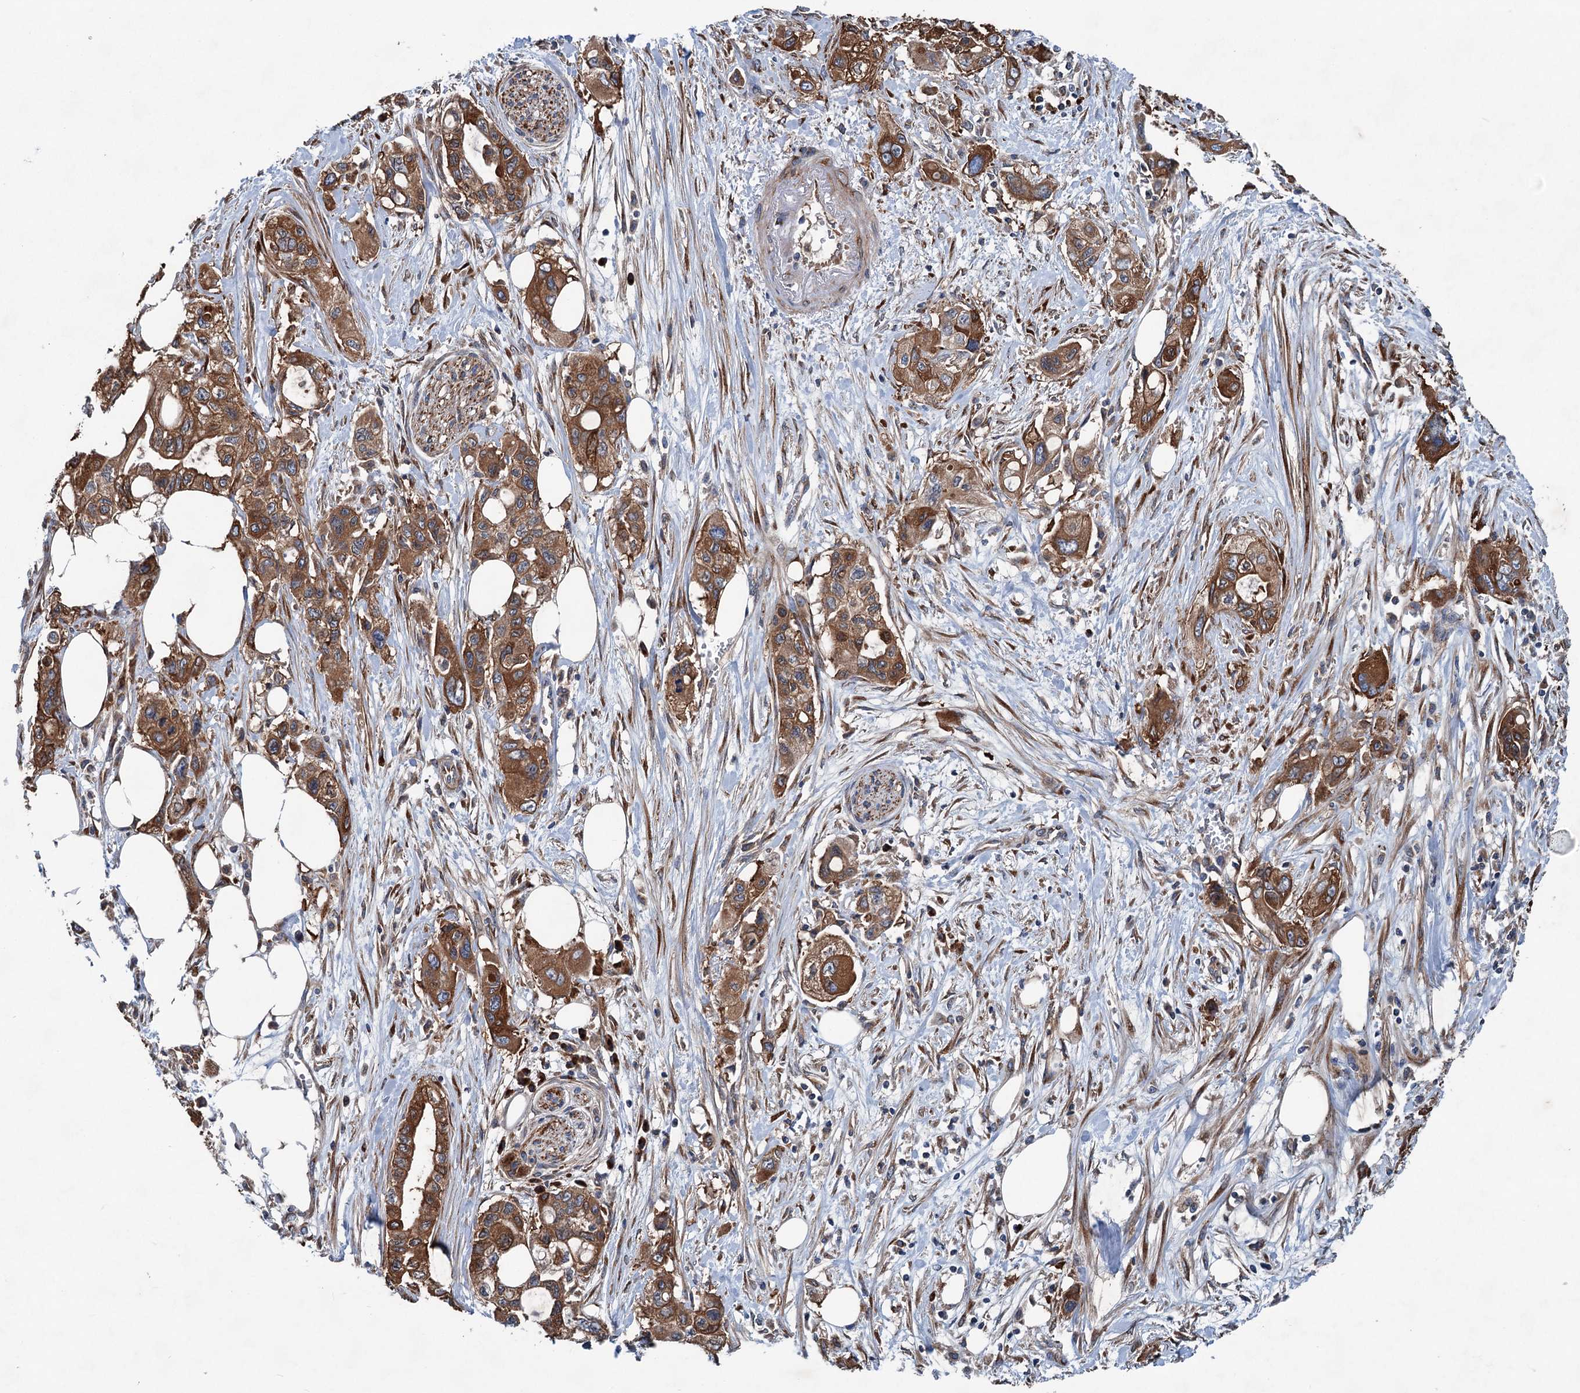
{"staining": {"intensity": "strong", "quantity": ">75%", "location": "cytoplasmic/membranous"}, "tissue": "pancreatic cancer", "cell_type": "Tumor cells", "image_type": "cancer", "snomed": [{"axis": "morphology", "description": "Adenocarcinoma, NOS"}, {"axis": "topography", "description": "Pancreas"}], "caption": "Protein analysis of pancreatic adenocarcinoma tissue shows strong cytoplasmic/membranous staining in approximately >75% of tumor cells.", "gene": "CALCOCO1", "patient": {"sex": "male", "age": 75}}